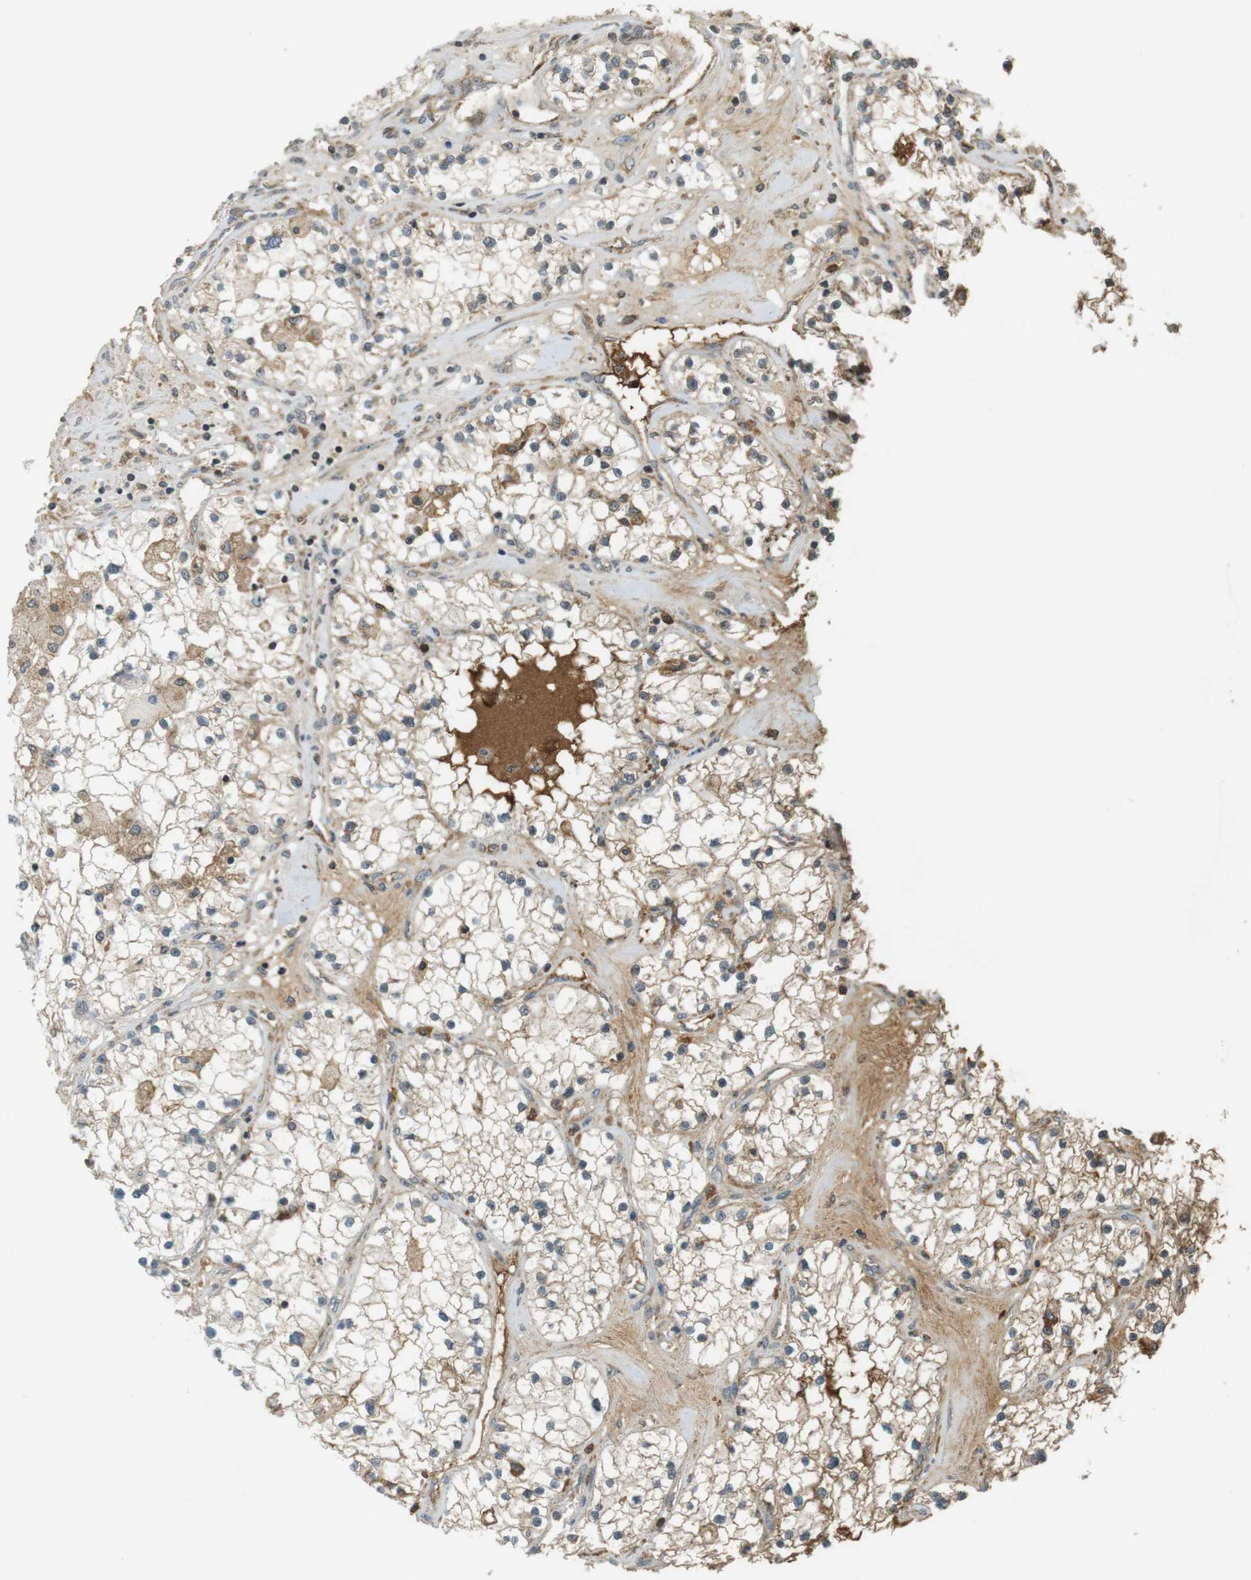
{"staining": {"intensity": "weak", "quantity": "<25%", "location": "cytoplasmic/membranous"}, "tissue": "renal cancer", "cell_type": "Tumor cells", "image_type": "cancer", "snomed": [{"axis": "morphology", "description": "Adenocarcinoma, NOS"}, {"axis": "topography", "description": "Kidney"}], "caption": "Immunohistochemical staining of human renal cancer (adenocarcinoma) demonstrates no significant staining in tumor cells. The staining is performed using DAB brown chromogen with nuclei counter-stained in using hematoxylin.", "gene": "SRR", "patient": {"sex": "male", "age": 68}}